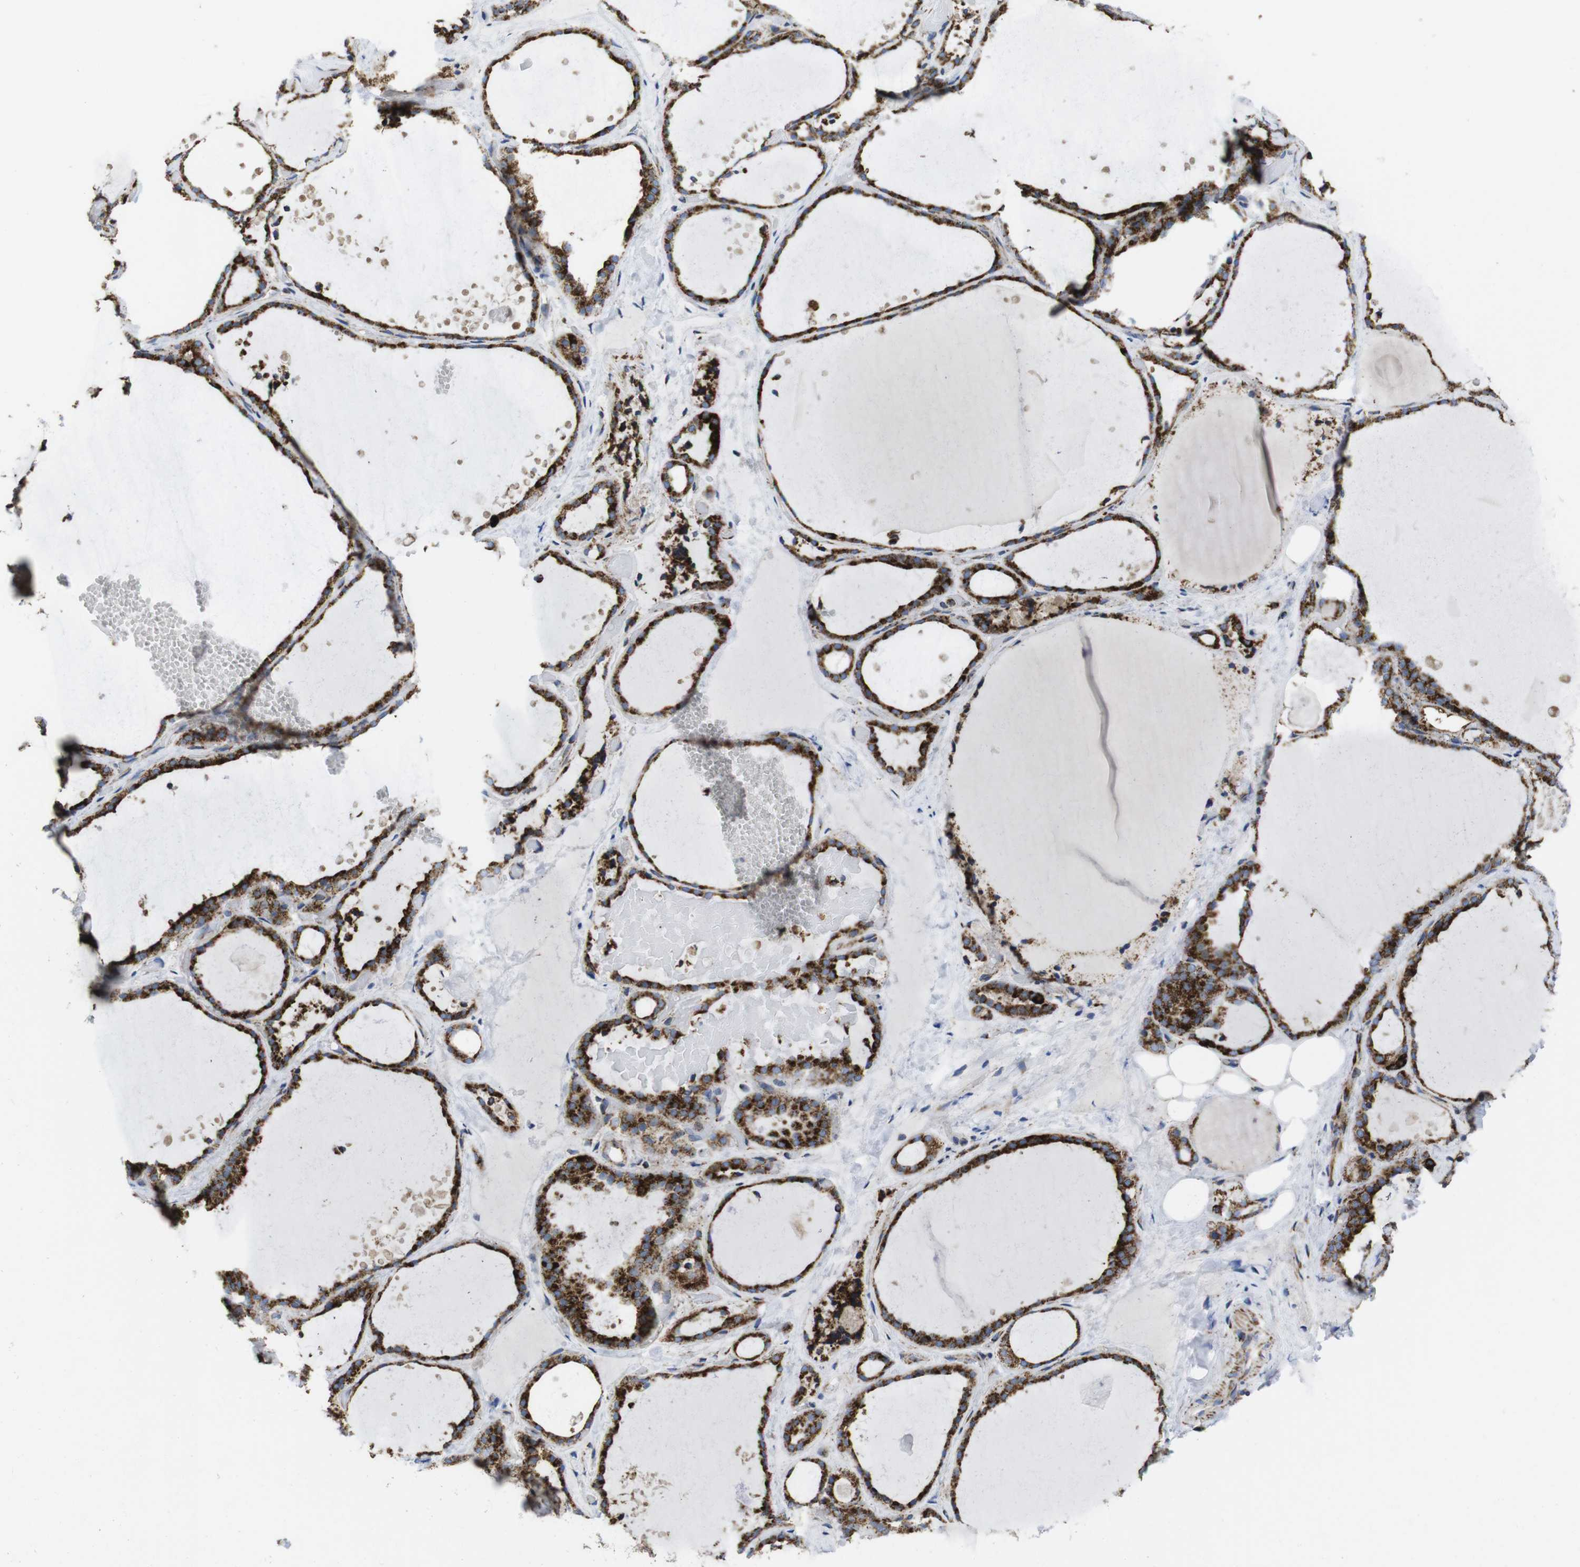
{"staining": {"intensity": "strong", "quantity": ">75%", "location": "cytoplasmic/membranous"}, "tissue": "thyroid gland", "cell_type": "Glandular cells", "image_type": "normal", "snomed": [{"axis": "morphology", "description": "Normal tissue, NOS"}, {"axis": "topography", "description": "Thyroid gland"}], "caption": "High-power microscopy captured an IHC image of unremarkable thyroid gland, revealing strong cytoplasmic/membranous staining in approximately >75% of glandular cells. The protein is stained brown, and the nuclei are stained in blue (DAB IHC with brightfield microscopy, high magnification).", "gene": "TMEM192", "patient": {"sex": "female", "age": 44}}